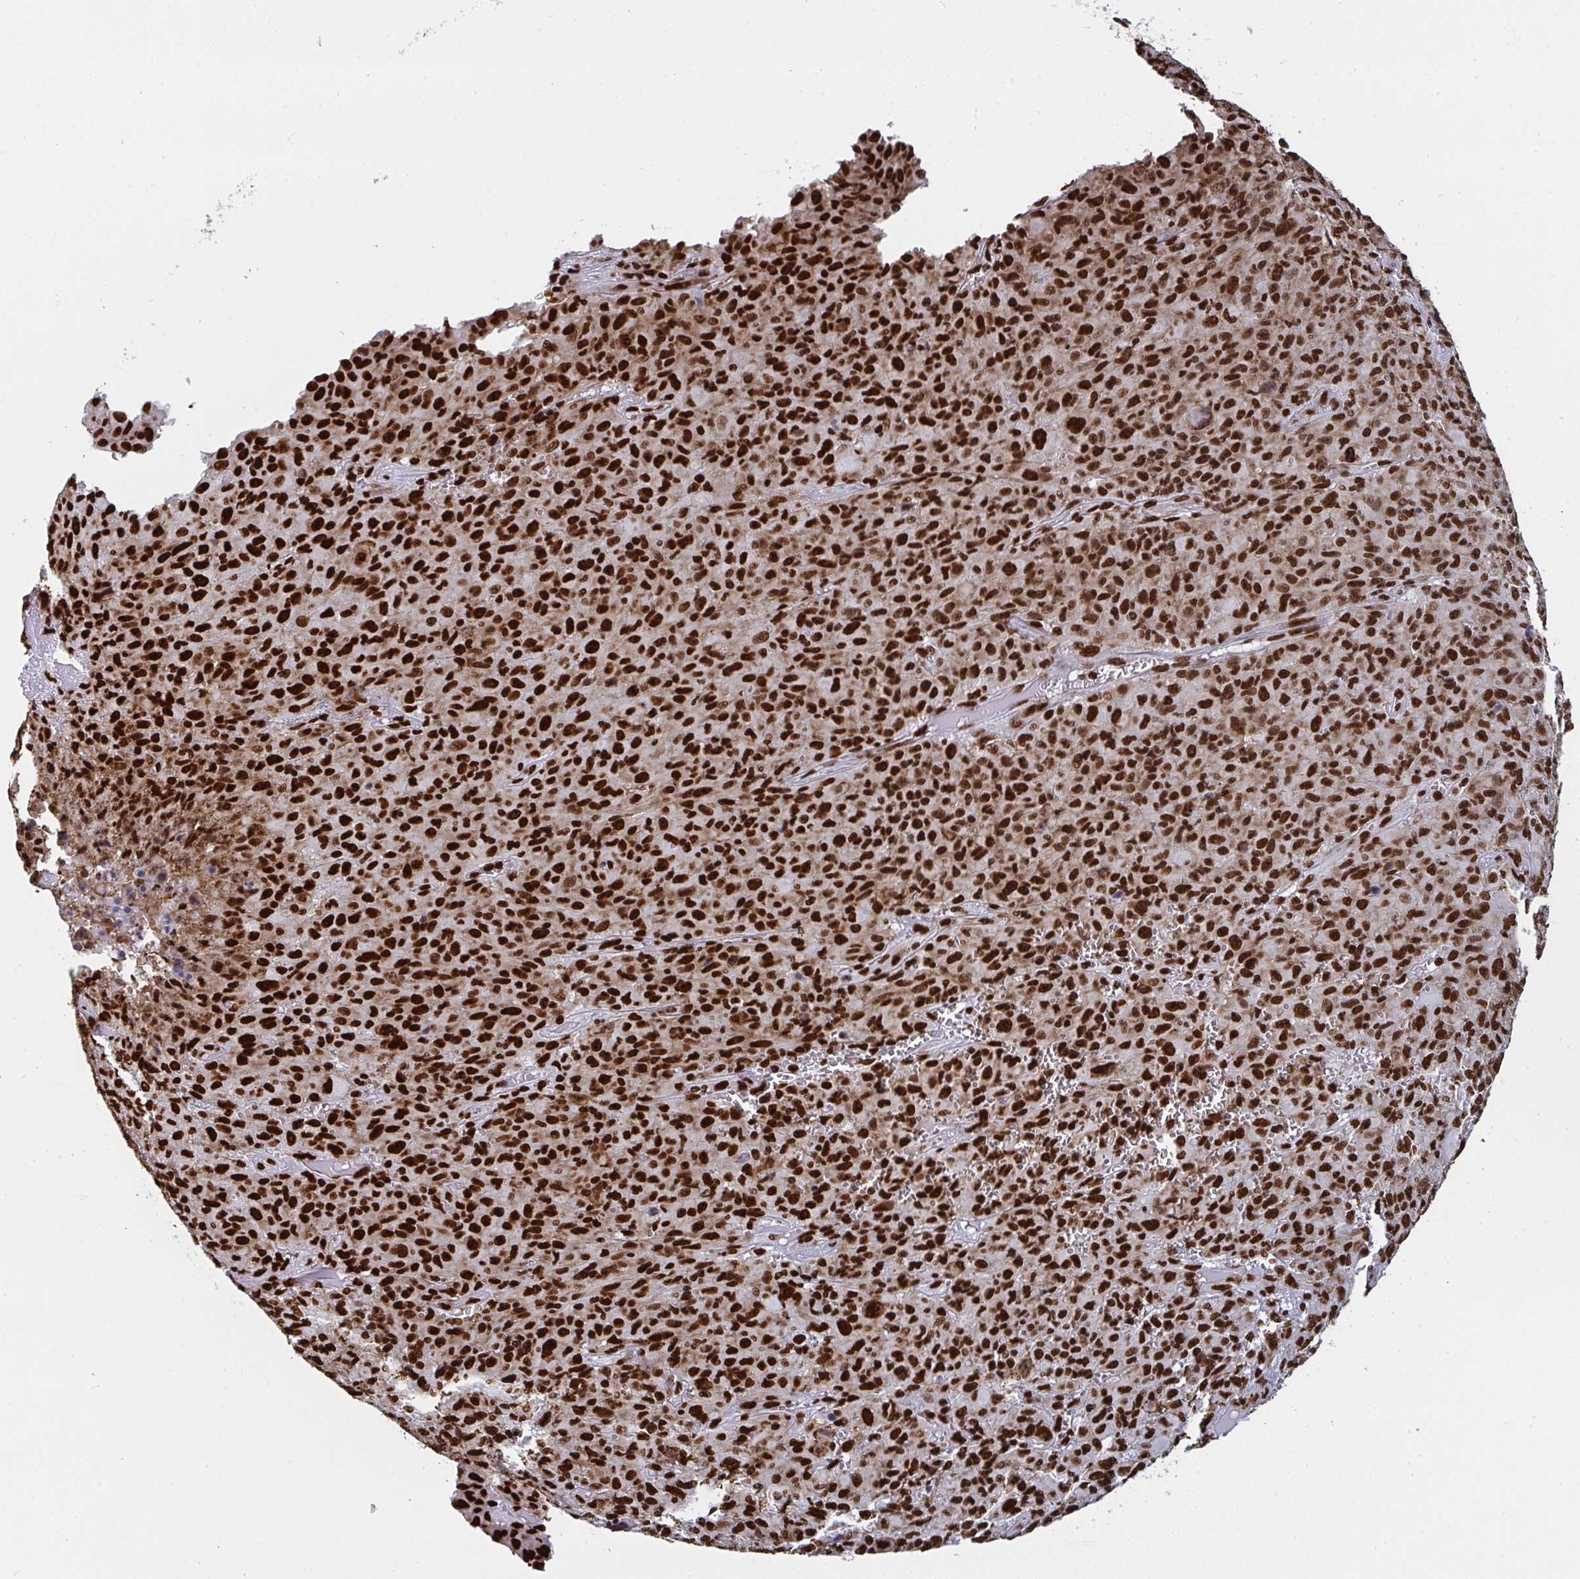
{"staining": {"intensity": "strong", "quantity": ">75%", "location": "nuclear"}, "tissue": "melanoma", "cell_type": "Tumor cells", "image_type": "cancer", "snomed": [{"axis": "morphology", "description": "Malignant melanoma, NOS"}, {"axis": "topography", "description": "Skin"}], "caption": "A high-resolution photomicrograph shows immunohistochemistry staining of malignant melanoma, which shows strong nuclear positivity in approximately >75% of tumor cells.", "gene": "GAR1", "patient": {"sex": "male", "age": 46}}